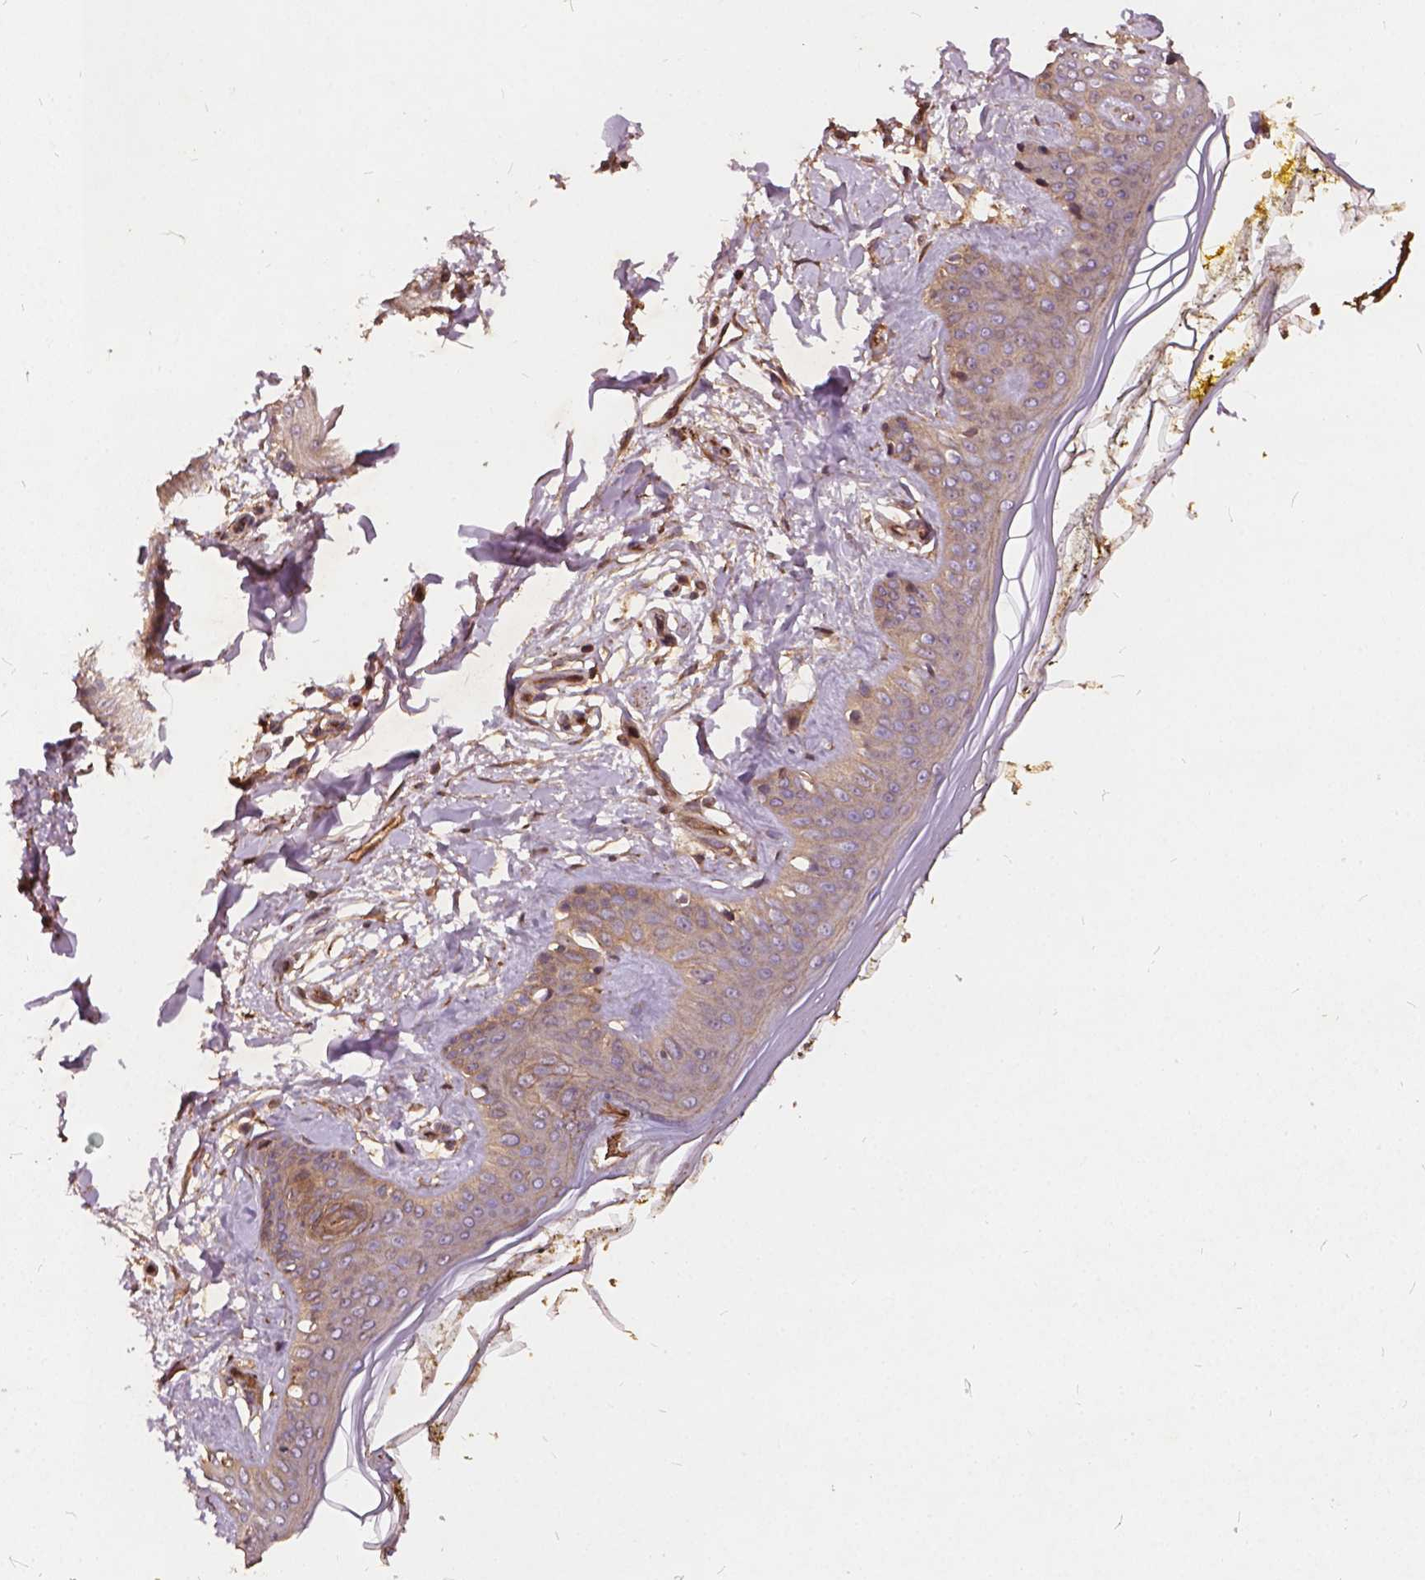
{"staining": {"intensity": "moderate", "quantity": ">75%", "location": "cytoplasmic/membranous"}, "tissue": "skin", "cell_type": "Fibroblasts", "image_type": "normal", "snomed": [{"axis": "morphology", "description": "Normal tissue, NOS"}, {"axis": "topography", "description": "Skin"}], "caption": "The immunohistochemical stain labels moderate cytoplasmic/membranous staining in fibroblasts of normal skin.", "gene": "UBXN2A", "patient": {"sex": "female", "age": 34}}